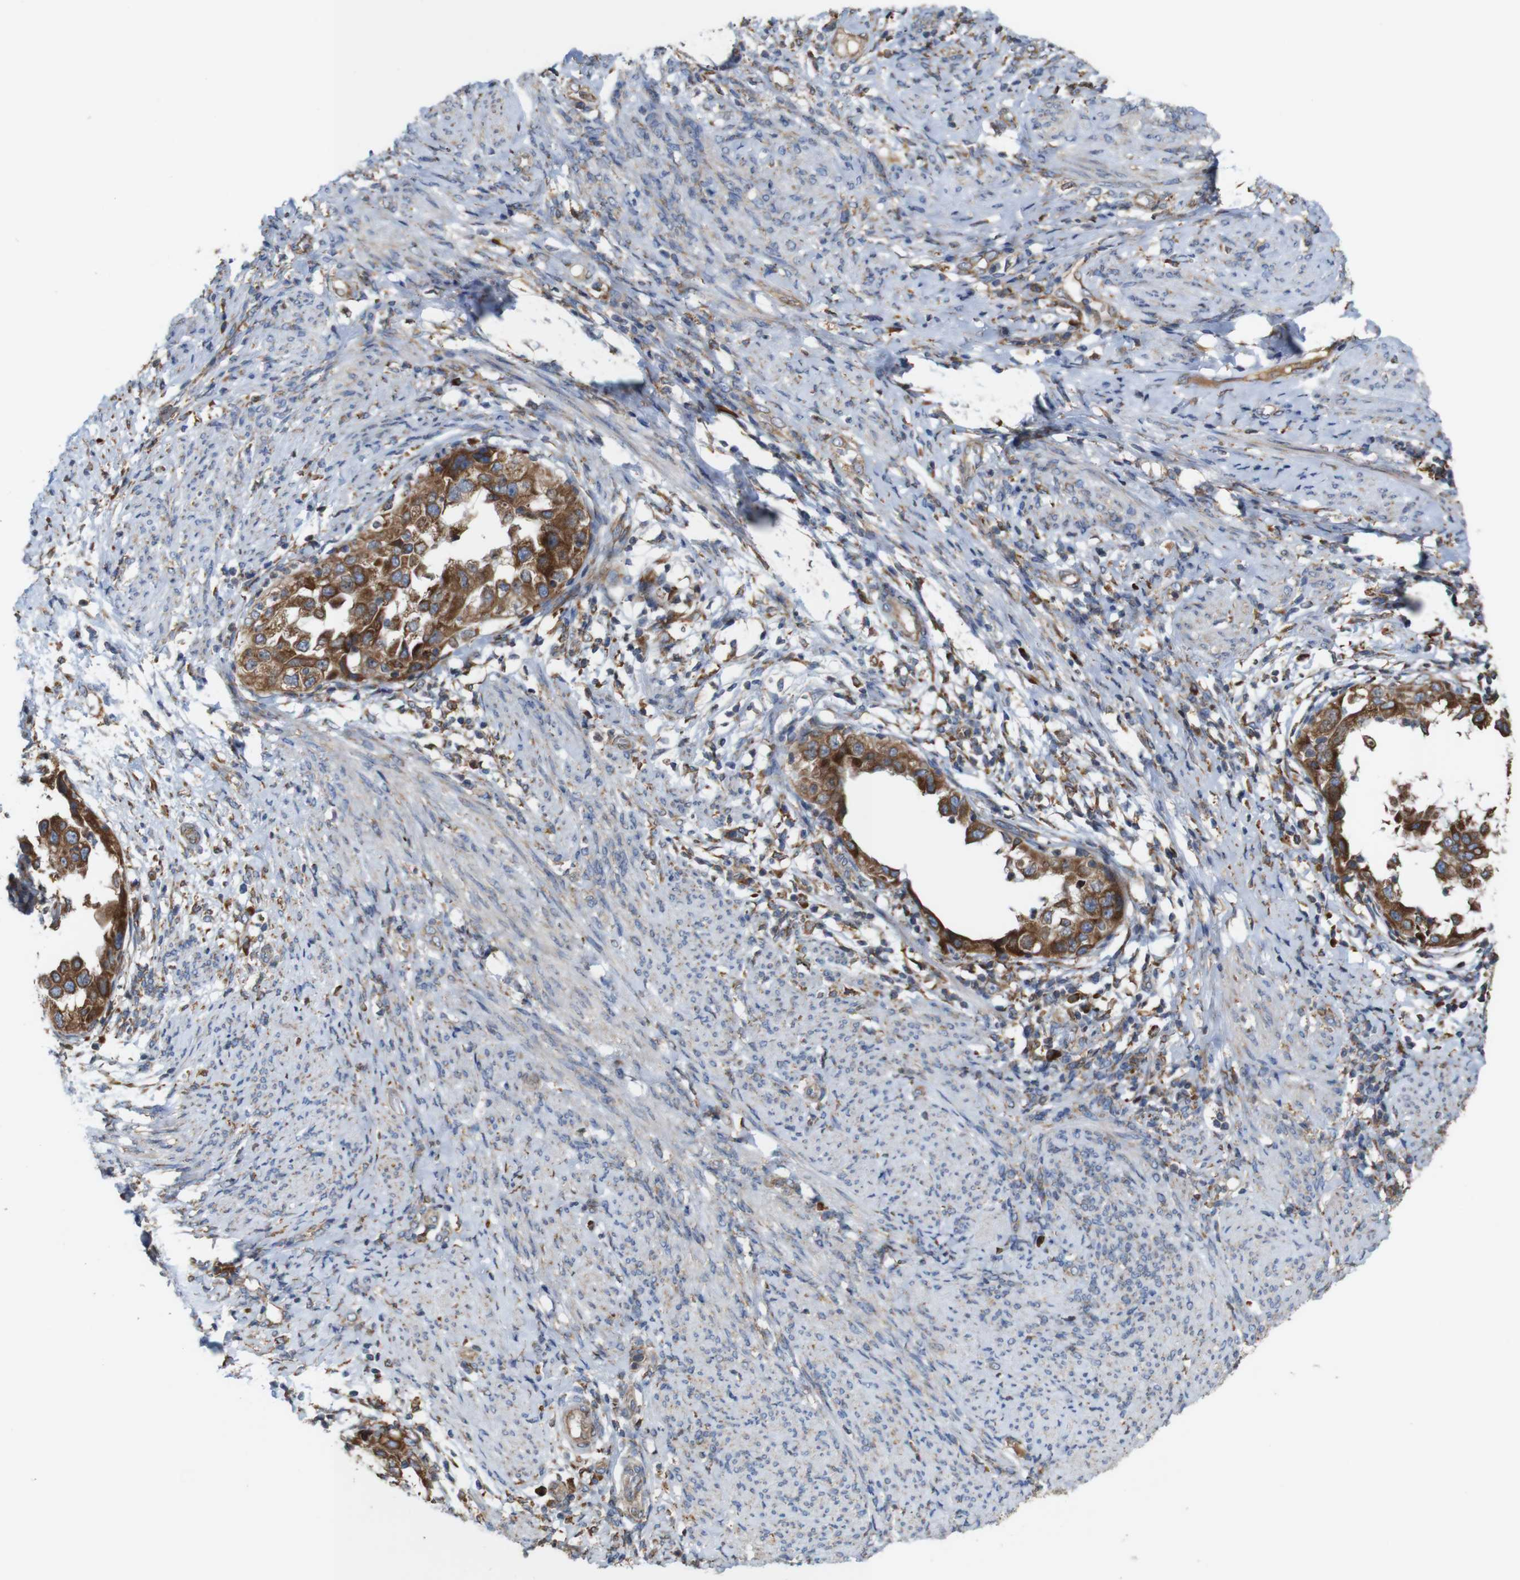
{"staining": {"intensity": "moderate", "quantity": ">75%", "location": "cytoplasmic/membranous"}, "tissue": "endometrial cancer", "cell_type": "Tumor cells", "image_type": "cancer", "snomed": [{"axis": "morphology", "description": "Adenocarcinoma, NOS"}, {"axis": "topography", "description": "Endometrium"}], "caption": "About >75% of tumor cells in endometrial cancer (adenocarcinoma) display moderate cytoplasmic/membranous protein positivity as visualized by brown immunohistochemical staining.", "gene": "UGGT1", "patient": {"sex": "female", "age": 85}}